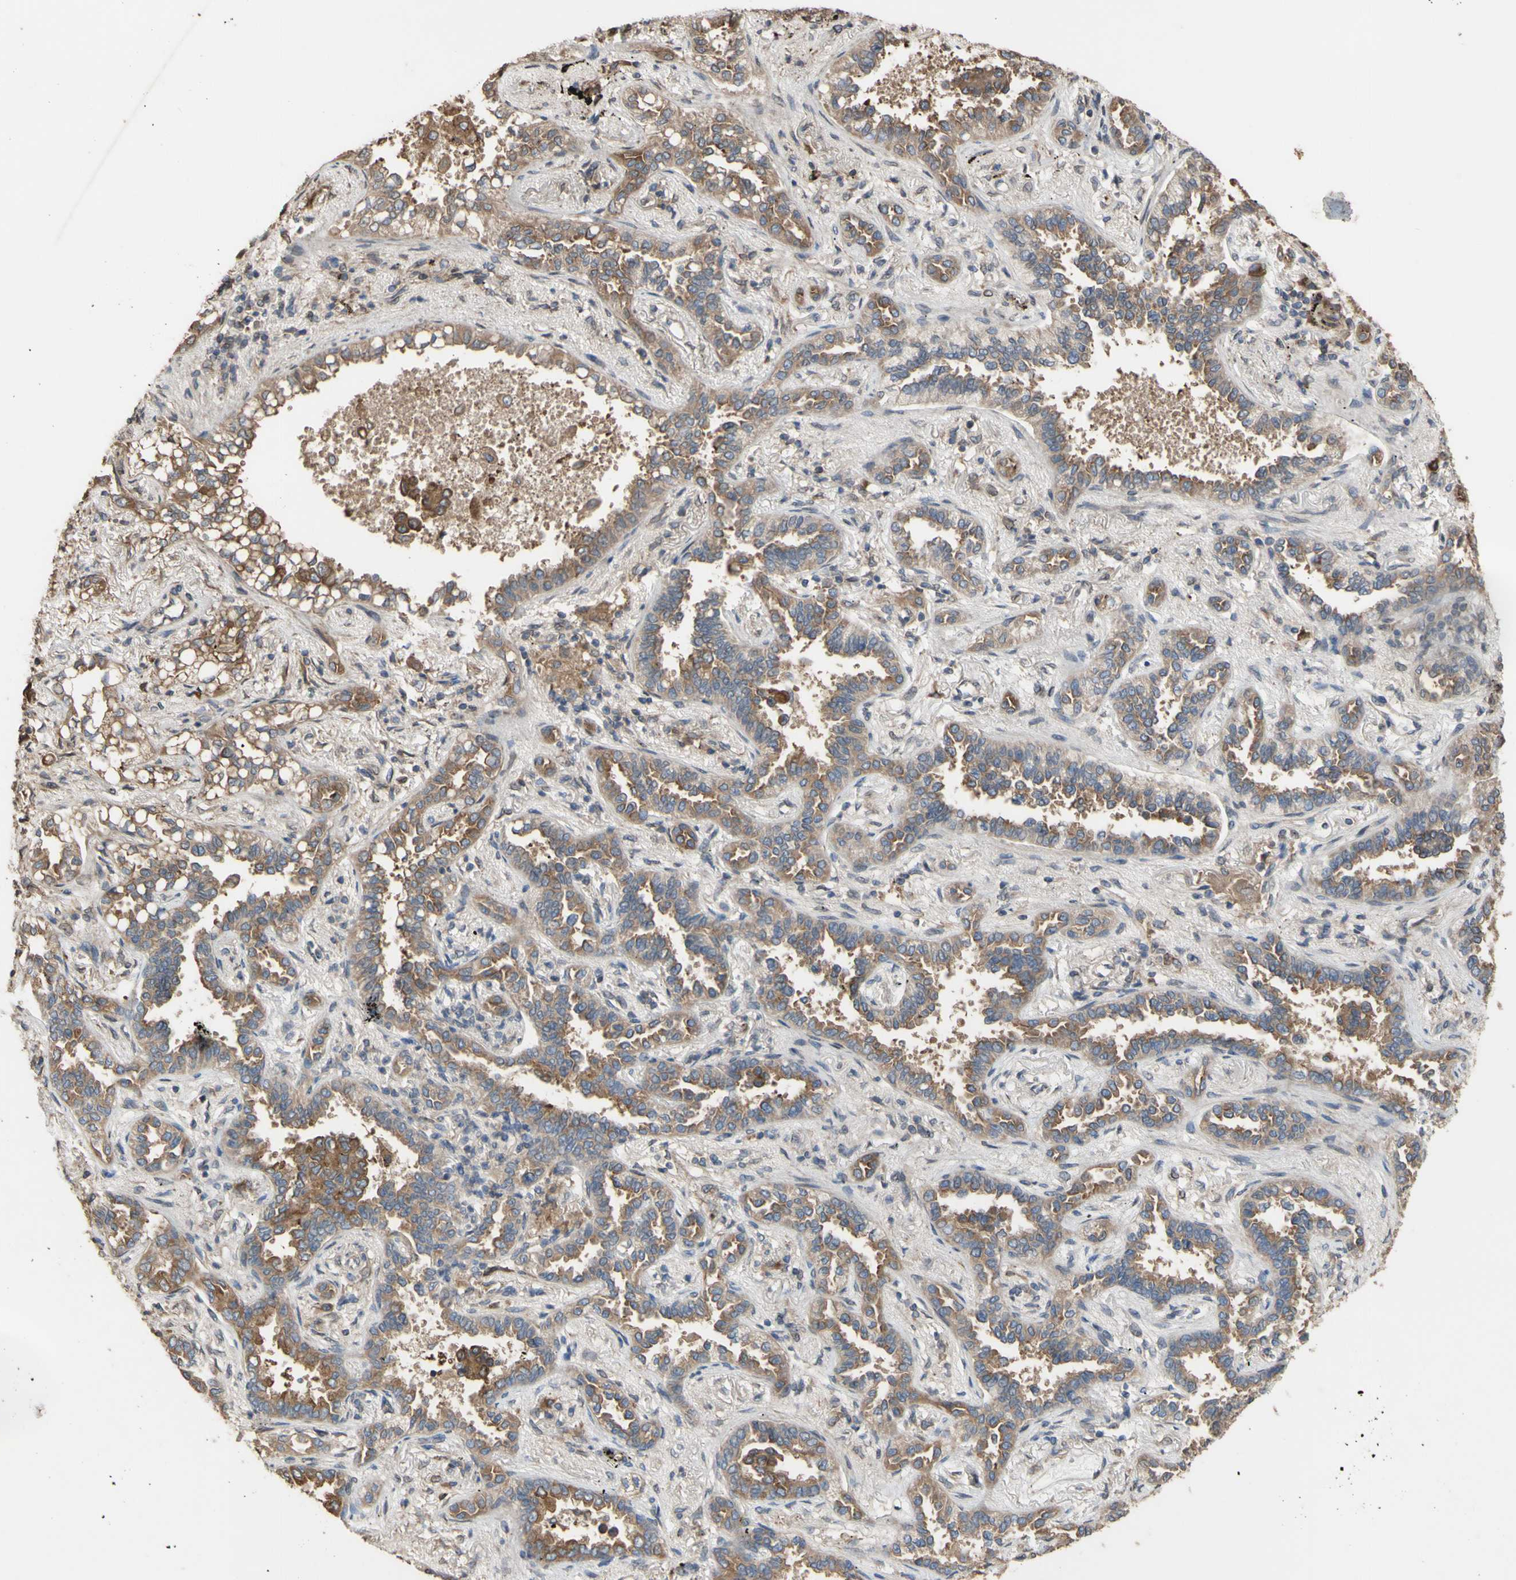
{"staining": {"intensity": "moderate", "quantity": ">75%", "location": "cytoplasmic/membranous"}, "tissue": "lung cancer", "cell_type": "Tumor cells", "image_type": "cancer", "snomed": [{"axis": "morphology", "description": "Normal tissue, NOS"}, {"axis": "morphology", "description": "Adenocarcinoma, NOS"}, {"axis": "topography", "description": "Lung"}], "caption": "Tumor cells demonstrate medium levels of moderate cytoplasmic/membranous staining in approximately >75% of cells in human lung cancer (adenocarcinoma).", "gene": "NECTIN3", "patient": {"sex": "male", "age": 59}}